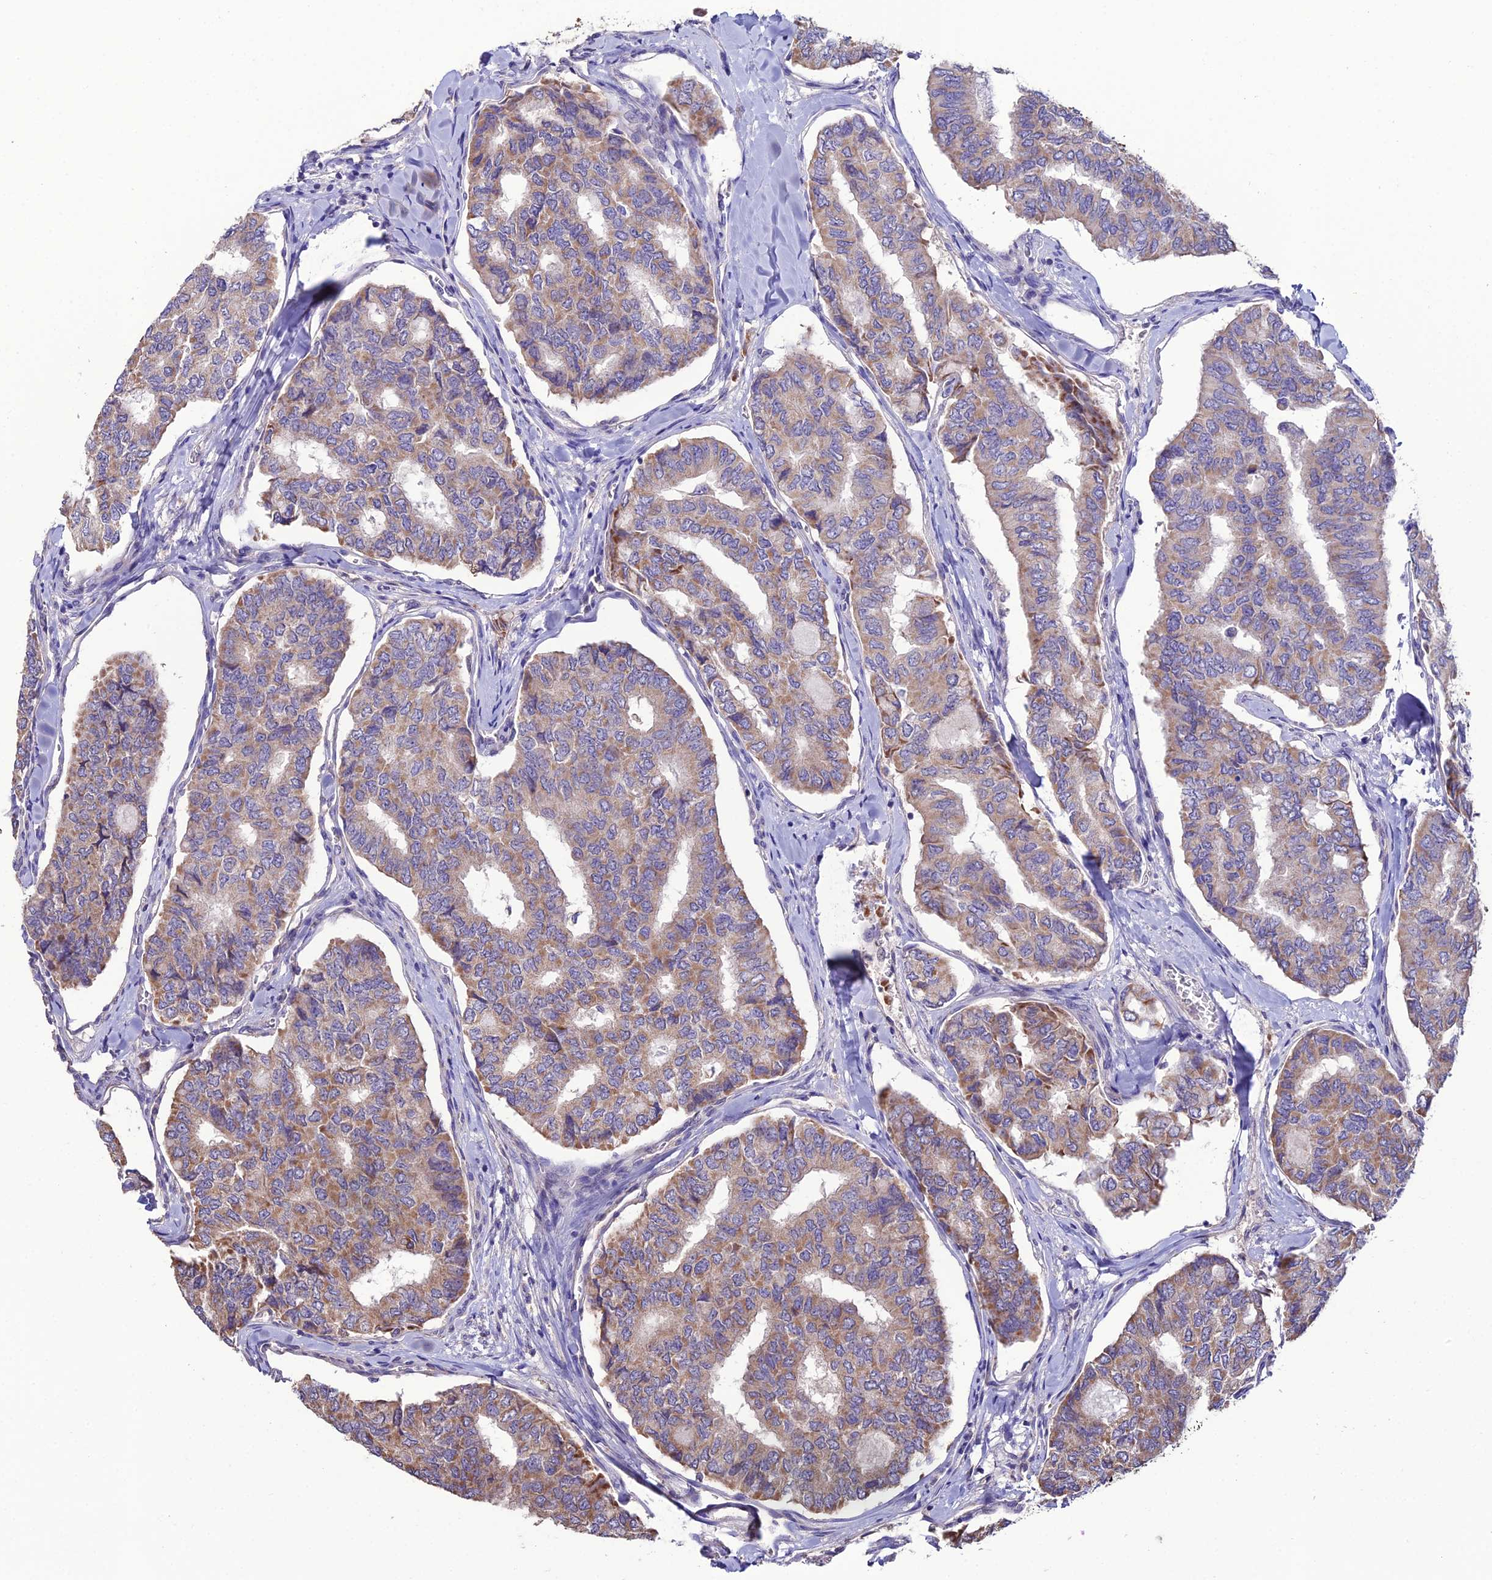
{"staining": {"intensity": "moderate", "quantity": "25%-75%", "location": "cytoplasmic/membranous"}, "tissue": "thyroid cancer", "cell_type": "Tumor cells", "image_type": "cancer", "snomed": [{"axis": "morphology", "description": "Papillary adenocarcinoma, NOS"}, {"axis": "topography", "description": "Thyroid gland"}], "caption": "Brown immunohistochemical staining in human thyroid papillary adenocarcinoma displays moderate cytoplasmic/membranous staining in approximately 25%-75% of tumor cells. The protein of interest is stained brown, and the nuclei are stained in blue (DAB (3,3'-diaminobenzidine) IHC with brightfield microscopy, high magnification).", "gene": "HOGA1", "patient": {"sex": "female", "age": 35}}